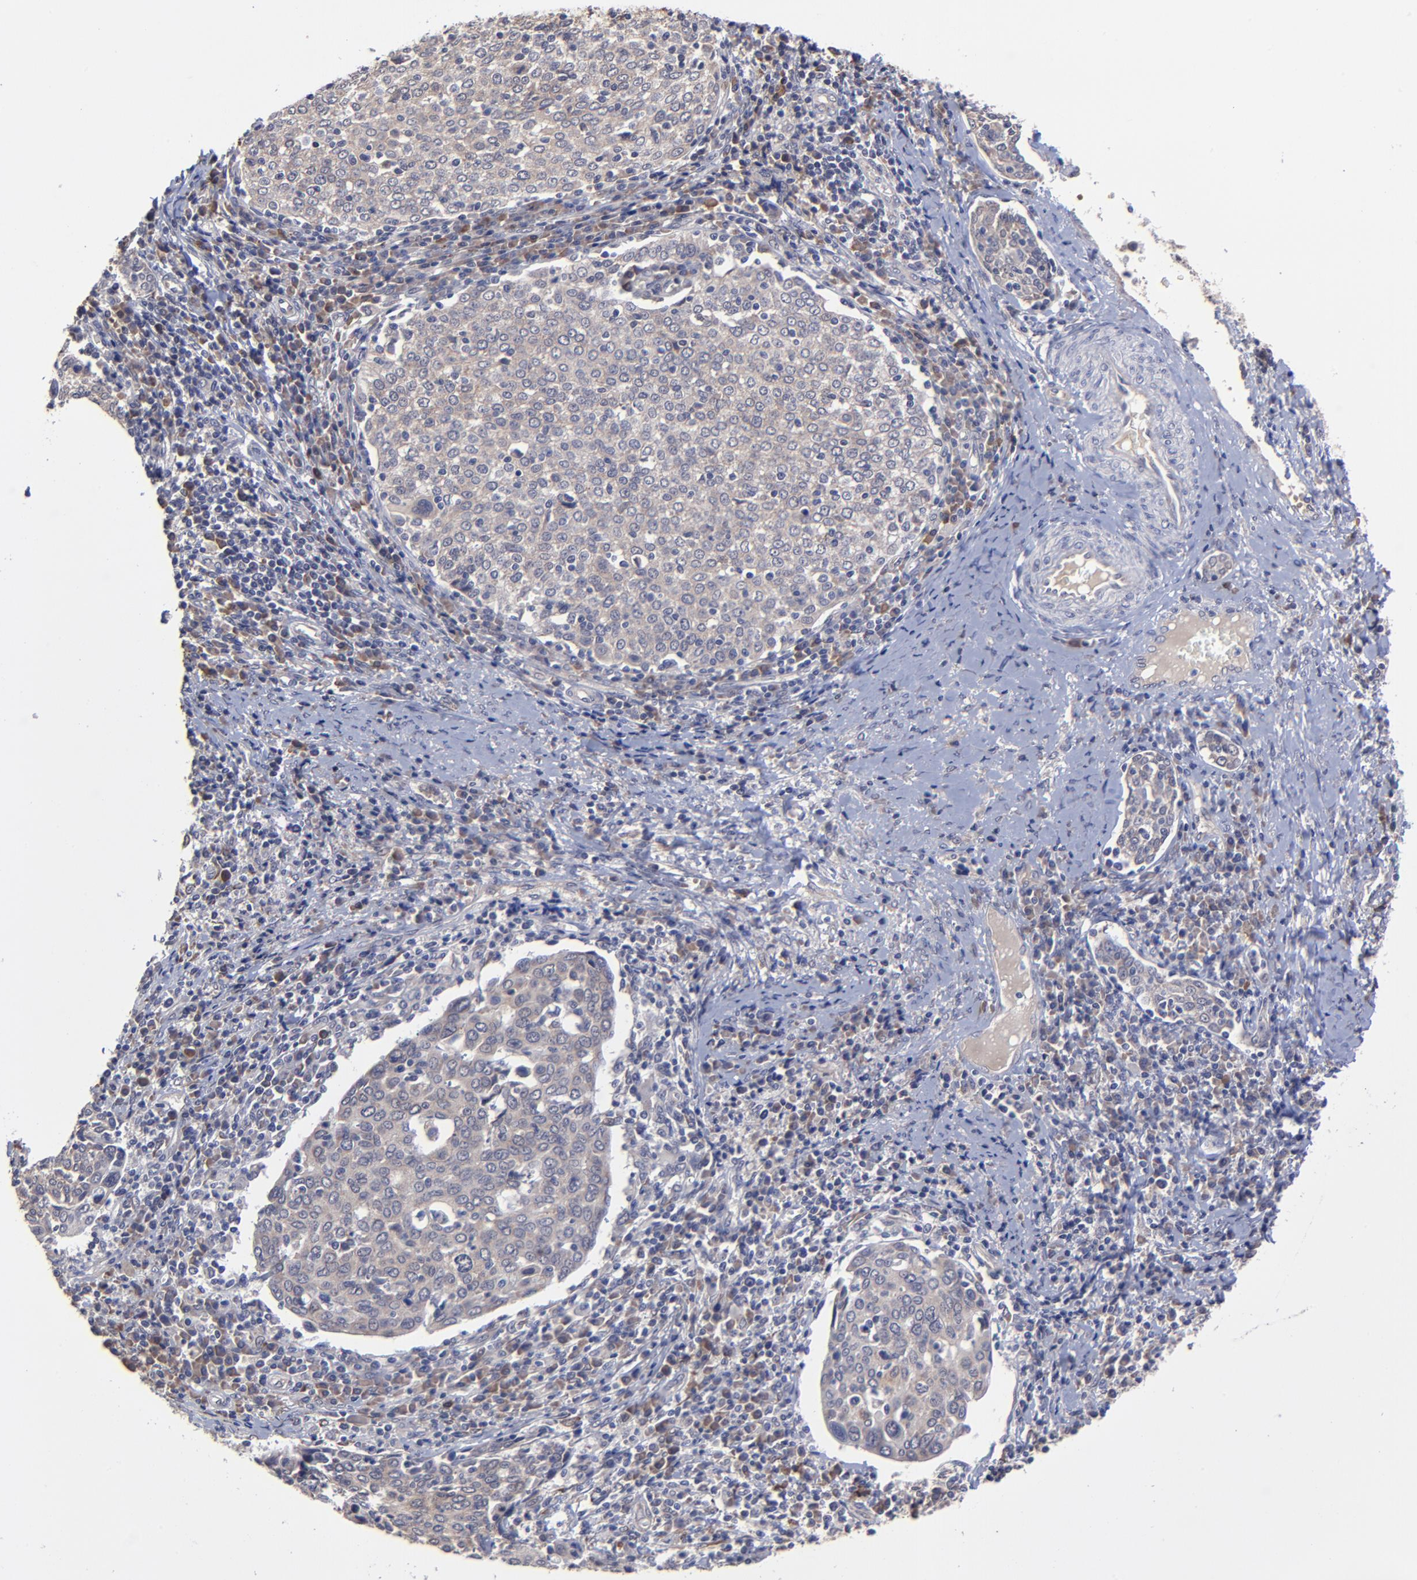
{"staining": {"intensity": "negative", "quantity": "none", "location": "none"}, "tissue": "cervical cancer", "cell_type": "Tumor cells", "image_type": "cancer", "snomed": [{"axis": "morphology", "description": "Squamous cell carcinoma, NOS"}, {"axis": "topography", "description": "Cervix"}], "caption": "Immunohistochemistry image of neoplastic tissue: human cervical squamous cell carcinoma stained with DAB demonstrates no significant protein positivity in tumor cells.", "gene": "CHL1", "patient": {"sex": "female", "age": 40}}